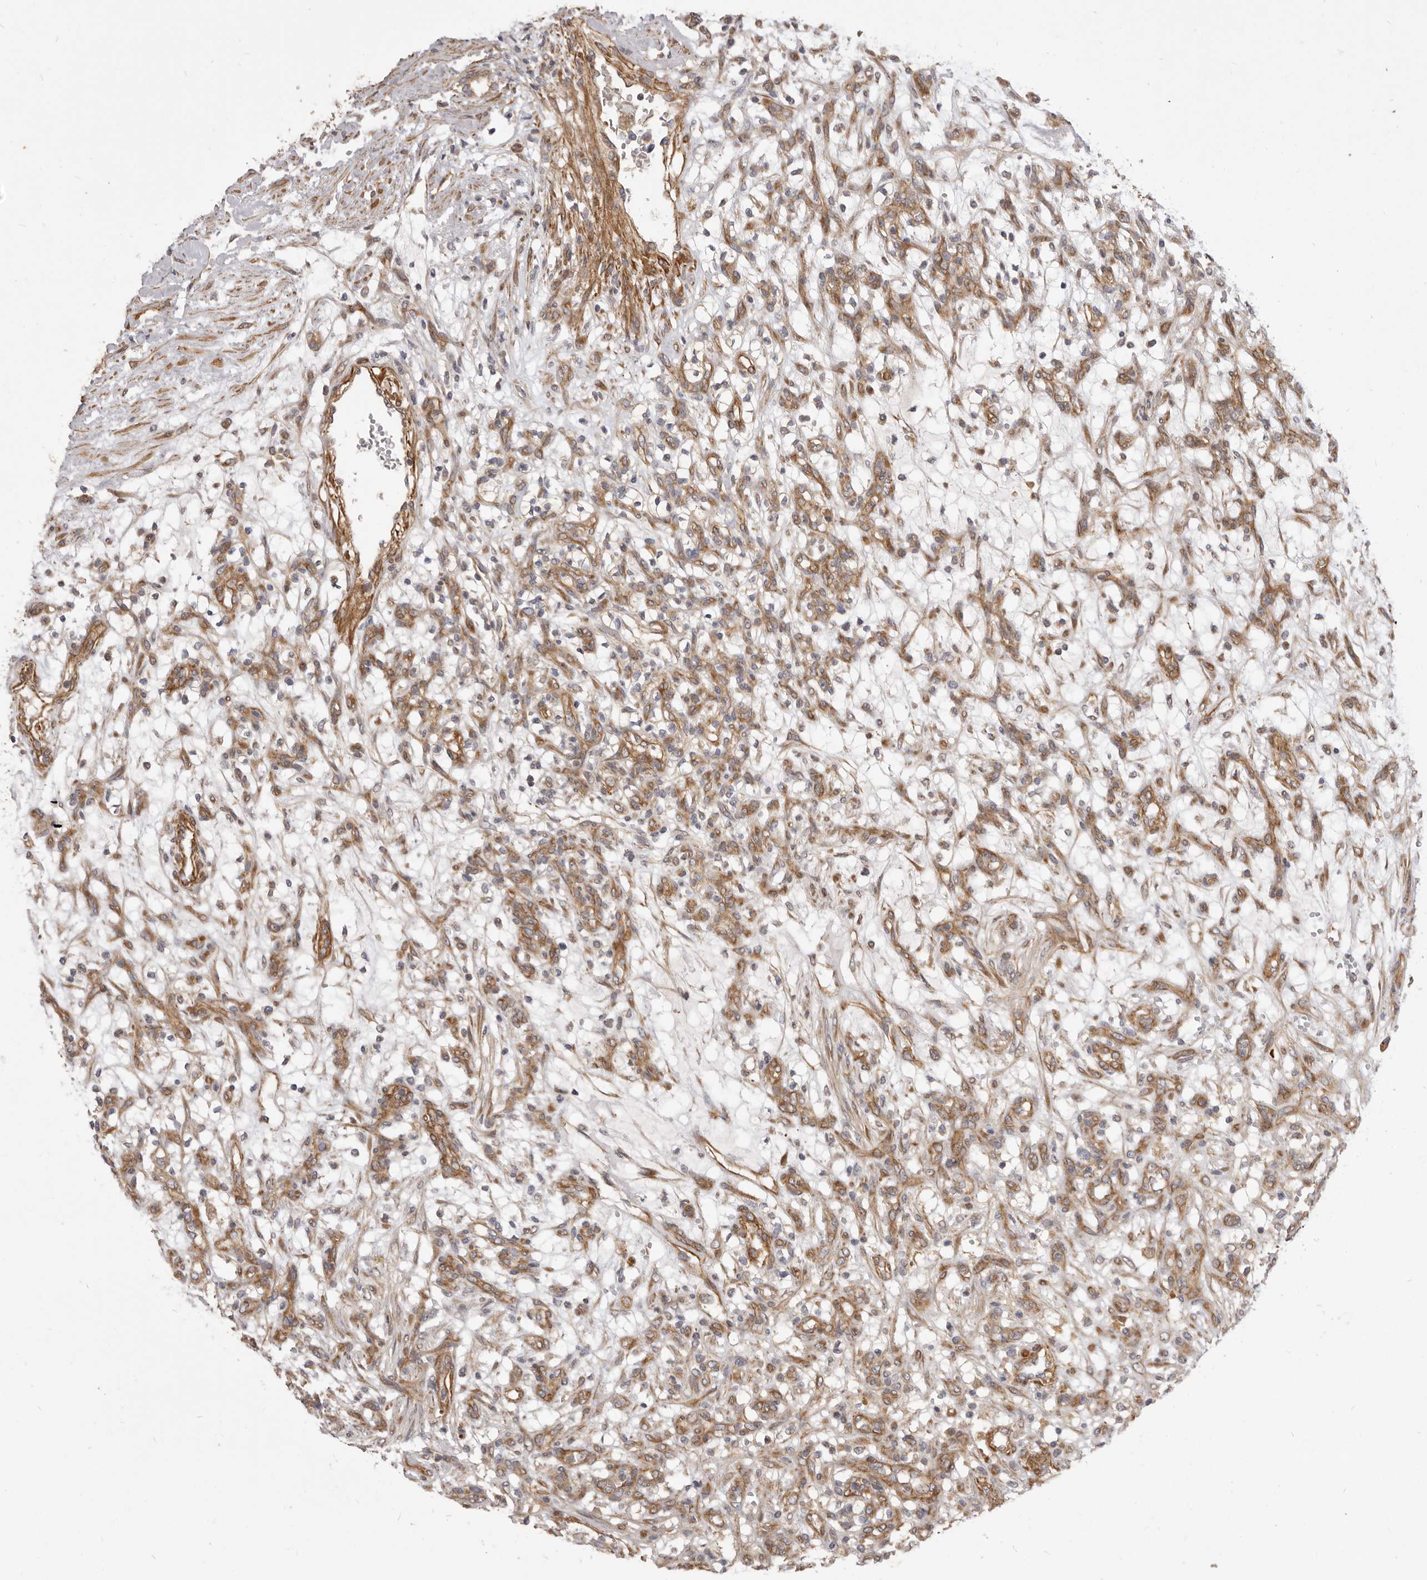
{"staining": {"intensity": "moderate", "quantity": ">75%", "location": "cytoplasmic/membranous"}, "tissue": "renal cancer", "cell_type": "Tumor cells", "image_type": "cancer", "snomed": [{"axis": "morphology", "description": "Adenocarcinoma, NOS"}, {"axis": "topography", "description": "Kidney"}], "caption": "Adenocarcinoma (renal) stained with a protein marker exhibits moderate staining in tumor cells.", "gene": "VPS45", "patient": {"sex": "female", "age": 57}}